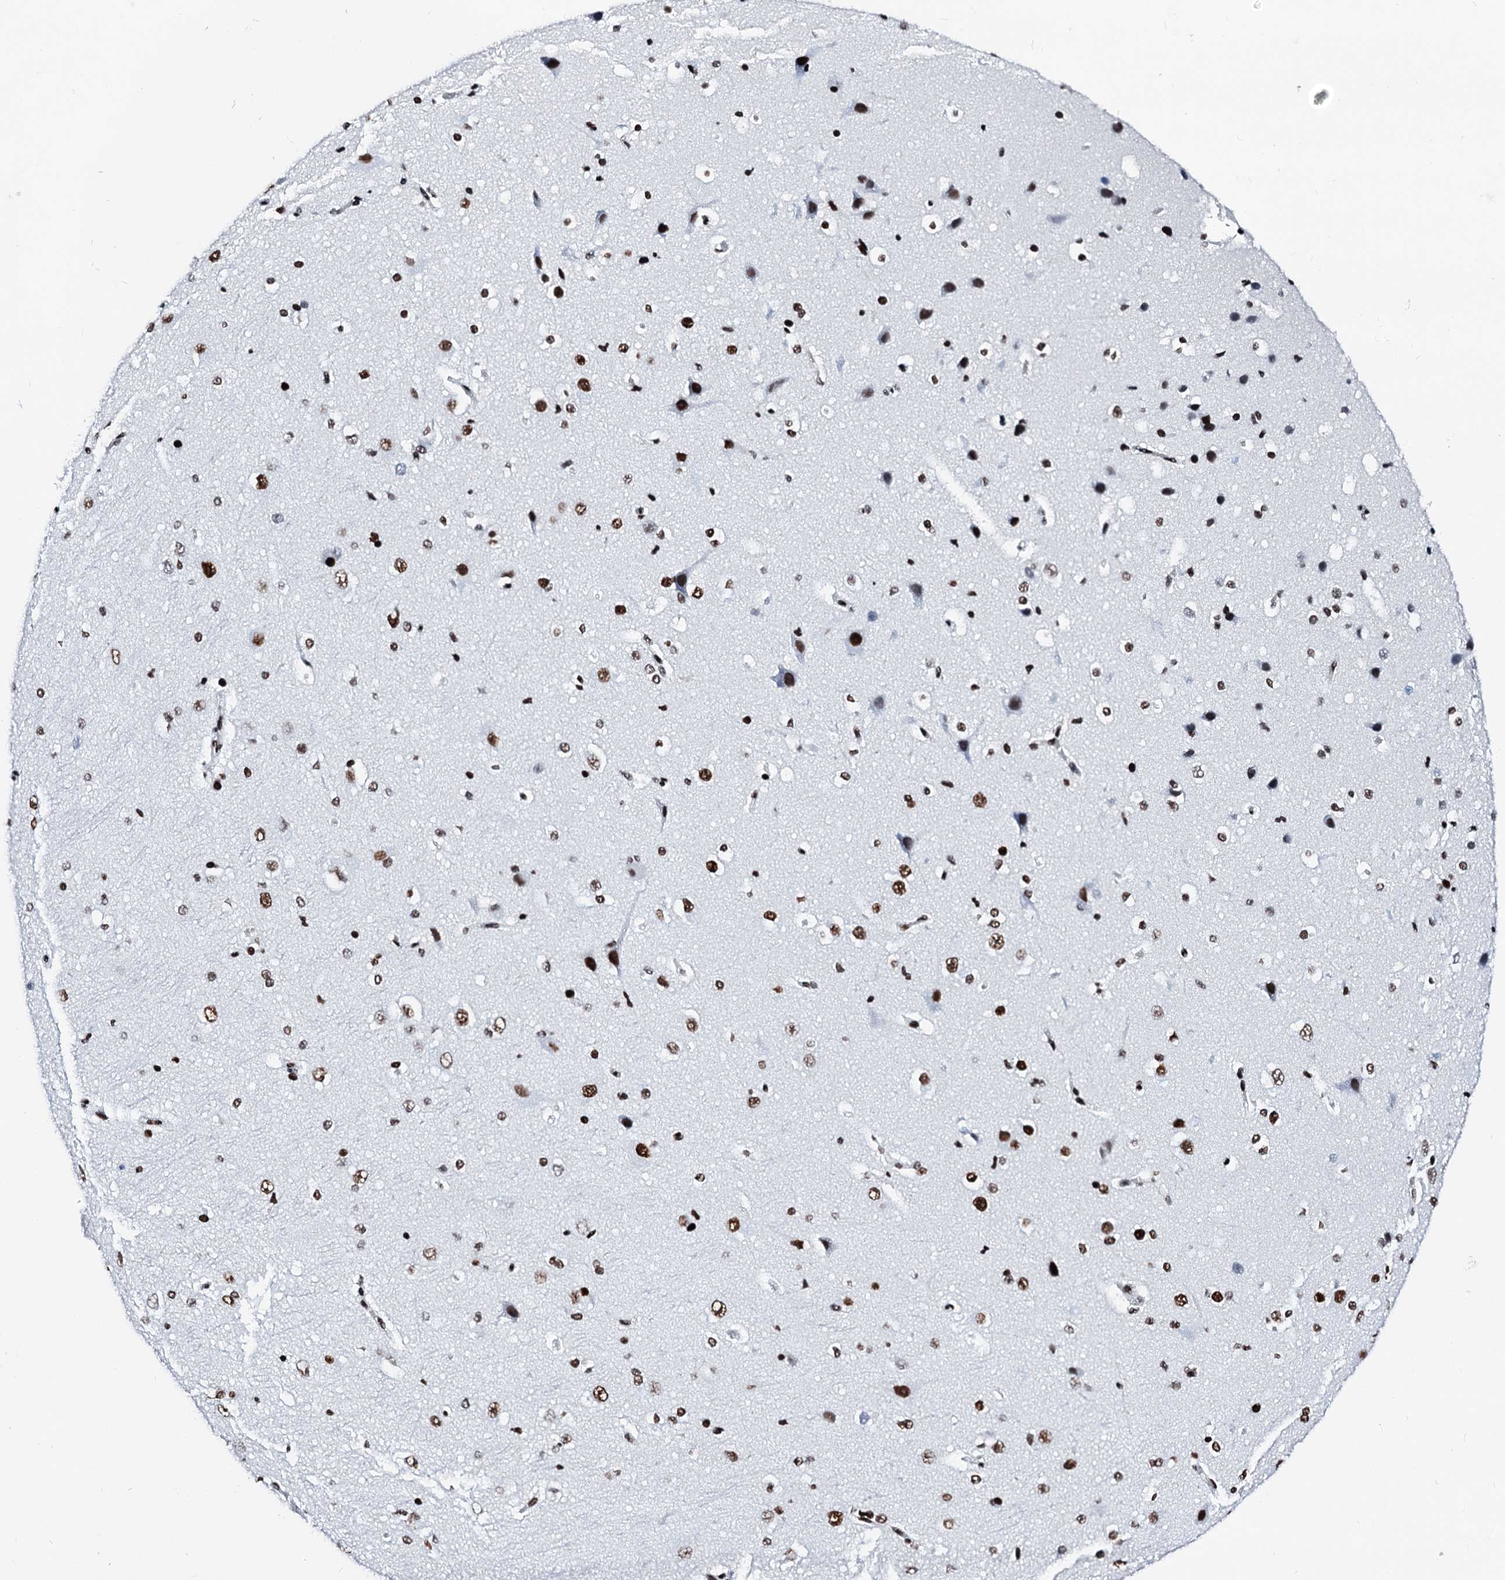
{"staining": {"intensity": "strong", "quantity": ">75%", "location": "nuclear"}, "tissue": "cerebral cortex", "cell_type": "Endothelial cells", "image_type": "normal", "snomed": [{"axis": "morphology", "description": "Normal tissue, NOS"}, {"axis": "morphology", "description": "Developmental malformation"}, {"axis": "topography", "description": "Cerebral cortex"}], "caption": "The histopathology image displays a brown stain indicating the presence of a protein in the nuclear of endothelial cells in cerebral cortex.", "gene": "RALY", "patient": {"sex": "female", "age": 30}}